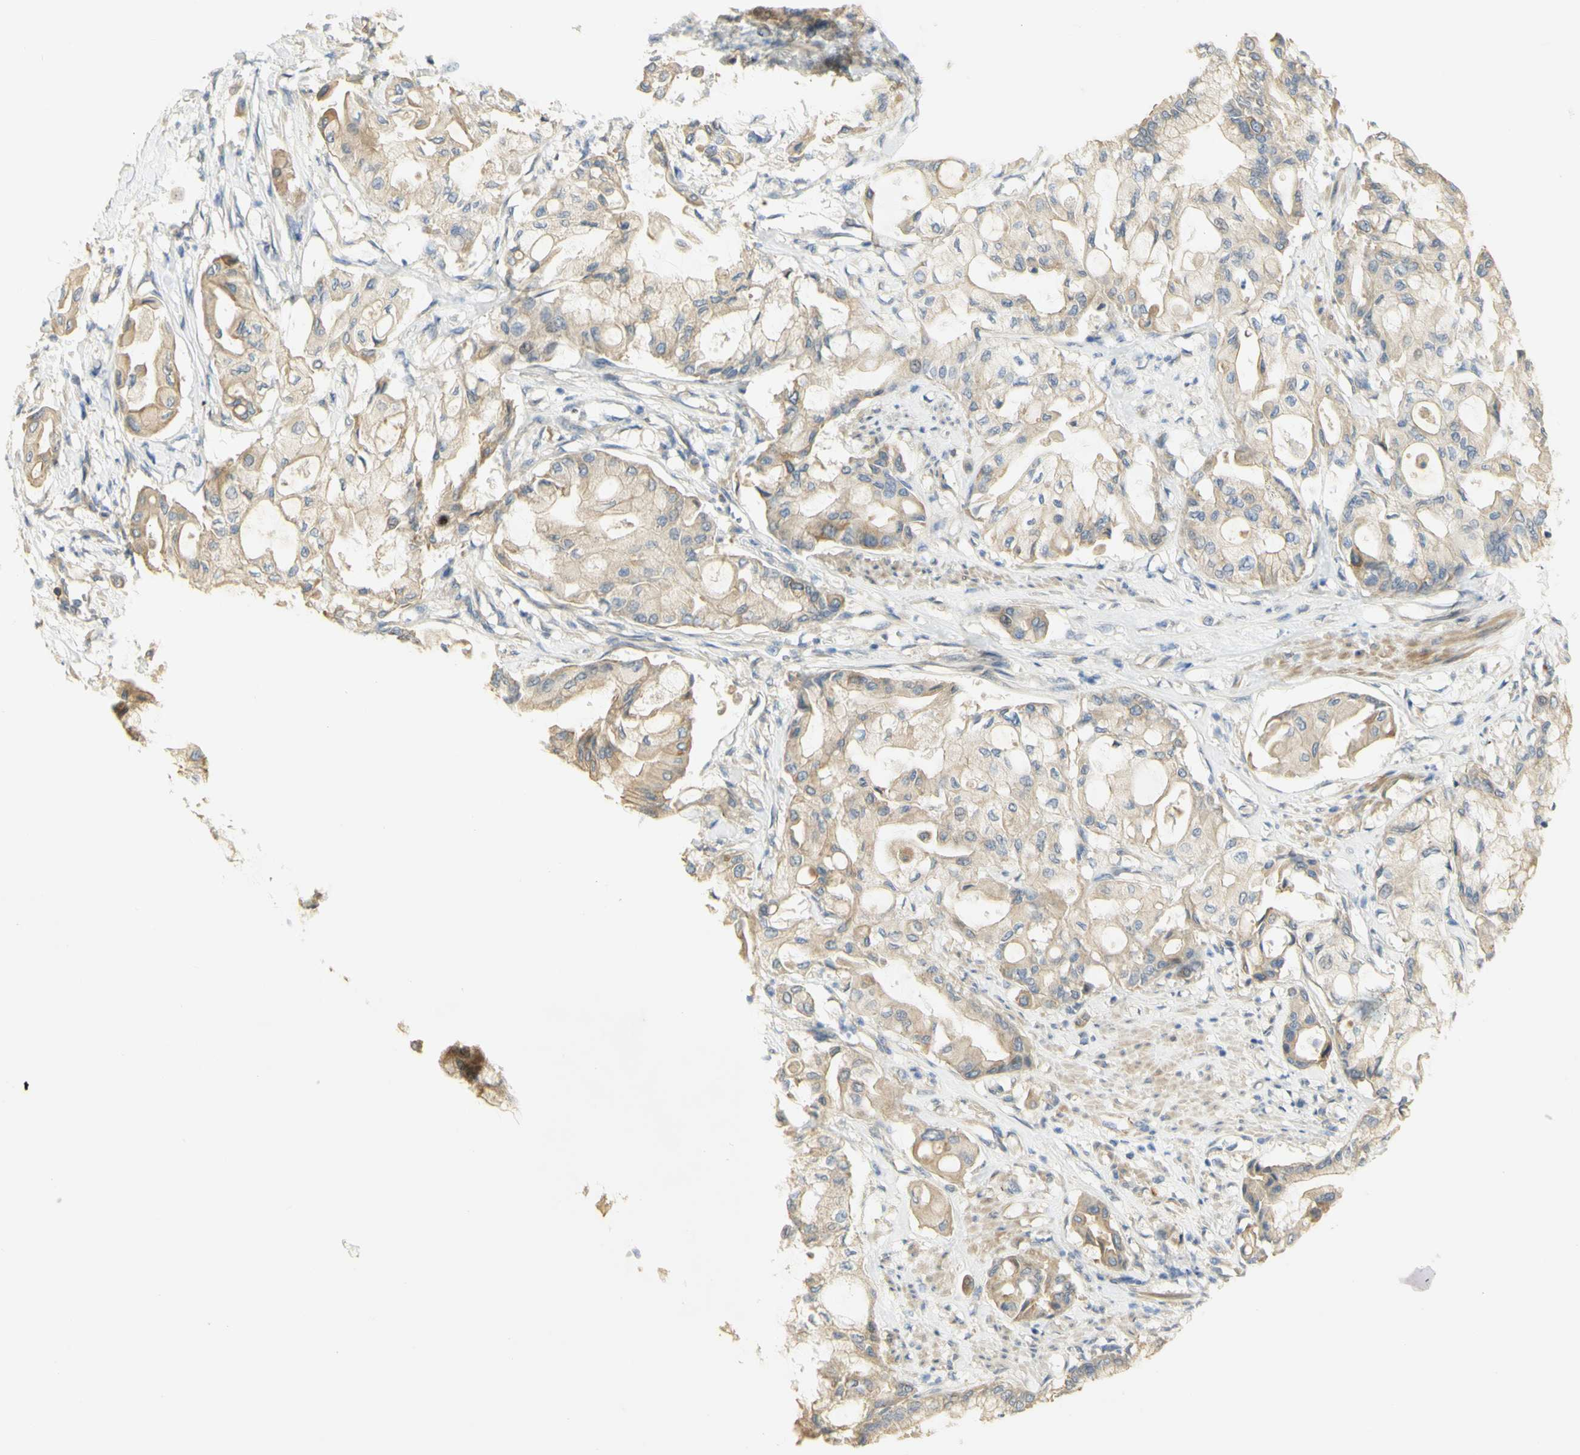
{"staining": {"intensity": "moderate", "quantity": ">75%", "location": "cytoplasmic/membranous"}, "tissue": "pancreatic cancer", "cell_type": "Tumor cells", "image_type": "cancer", "snomed": [{"axis": "morphology", "description": "Adenocarcinoma, NOS"}, {"axis": "morphology", "description": "Adenocarcinoma, metastatic, NOS"}, {"axis": "topography", "description": "Lymph node"}, {"axis": "topography", "description": "Pancreas"}, {"axis": "topography", "description": "Duodenum"}], "caption": "The photomicrograph exhibits a brown stain indicating the presence of a protein in the cytoplasmic/membranous of tumor cells in pancreatic cancer. (DAB IHC with brightfield microscopy, high magnification).", "gene": "KIF11", "patient": {"sex": "female", "age": 64}}